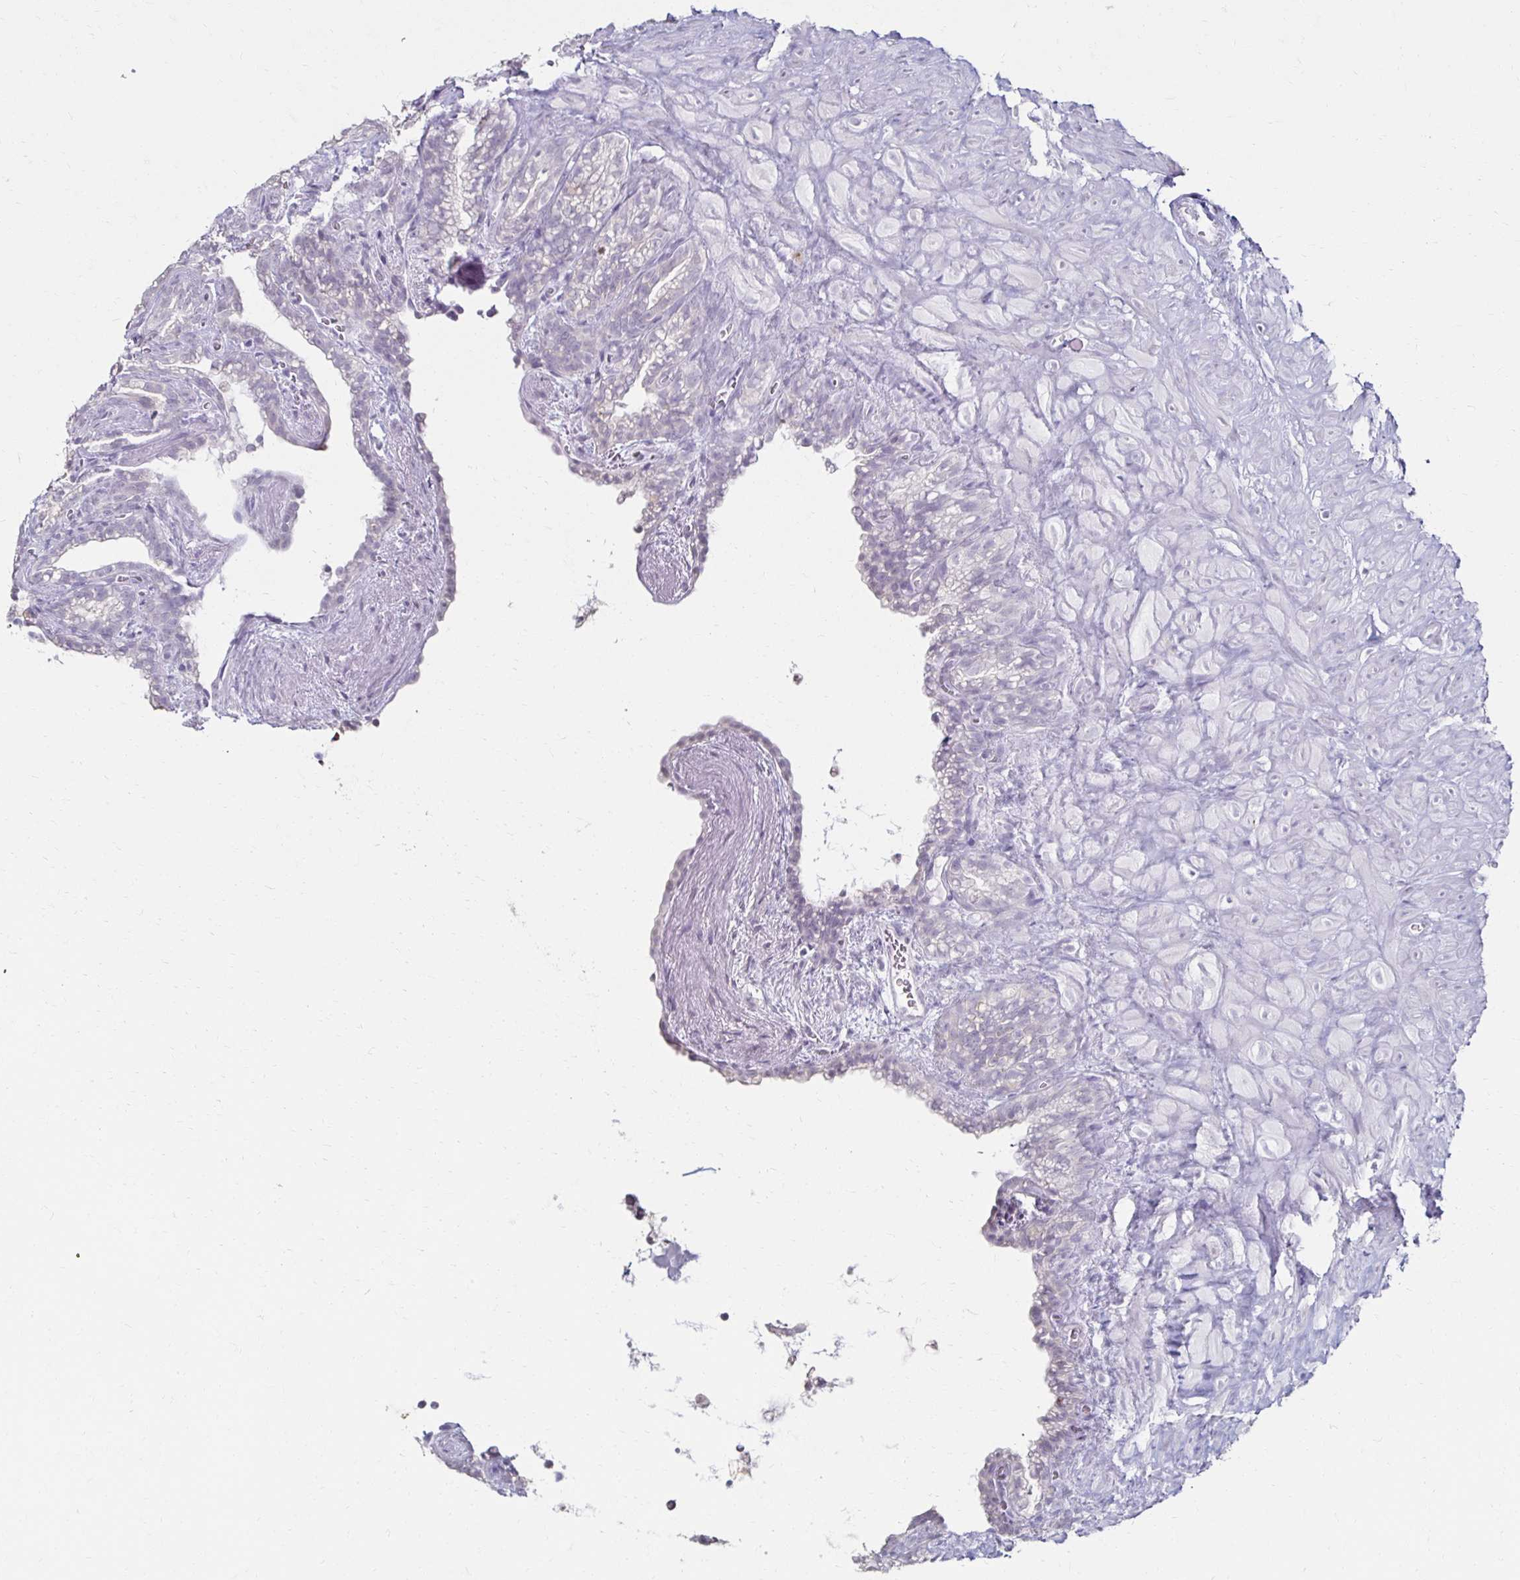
{"staining": {"intensity": "negative", "quantity": "none", "location": "none"}, "tissue": "seminal vesicle", "cell_type": "Glandular cells", "image_type": "normal", "snomed": [{"axis": "morphology", "description": "Normal tissue, NOS"}, {"axis": "topography", "description": "Seminal veicle"}], "caption": "DAB (3,3'-diaminobenzidine) immunohistochemical staining of benign seminal vesicle demonstrates no significant expression in glandular cells.", "gene": "TOMM34", "patient": {"sex": "male", "age": 76}}